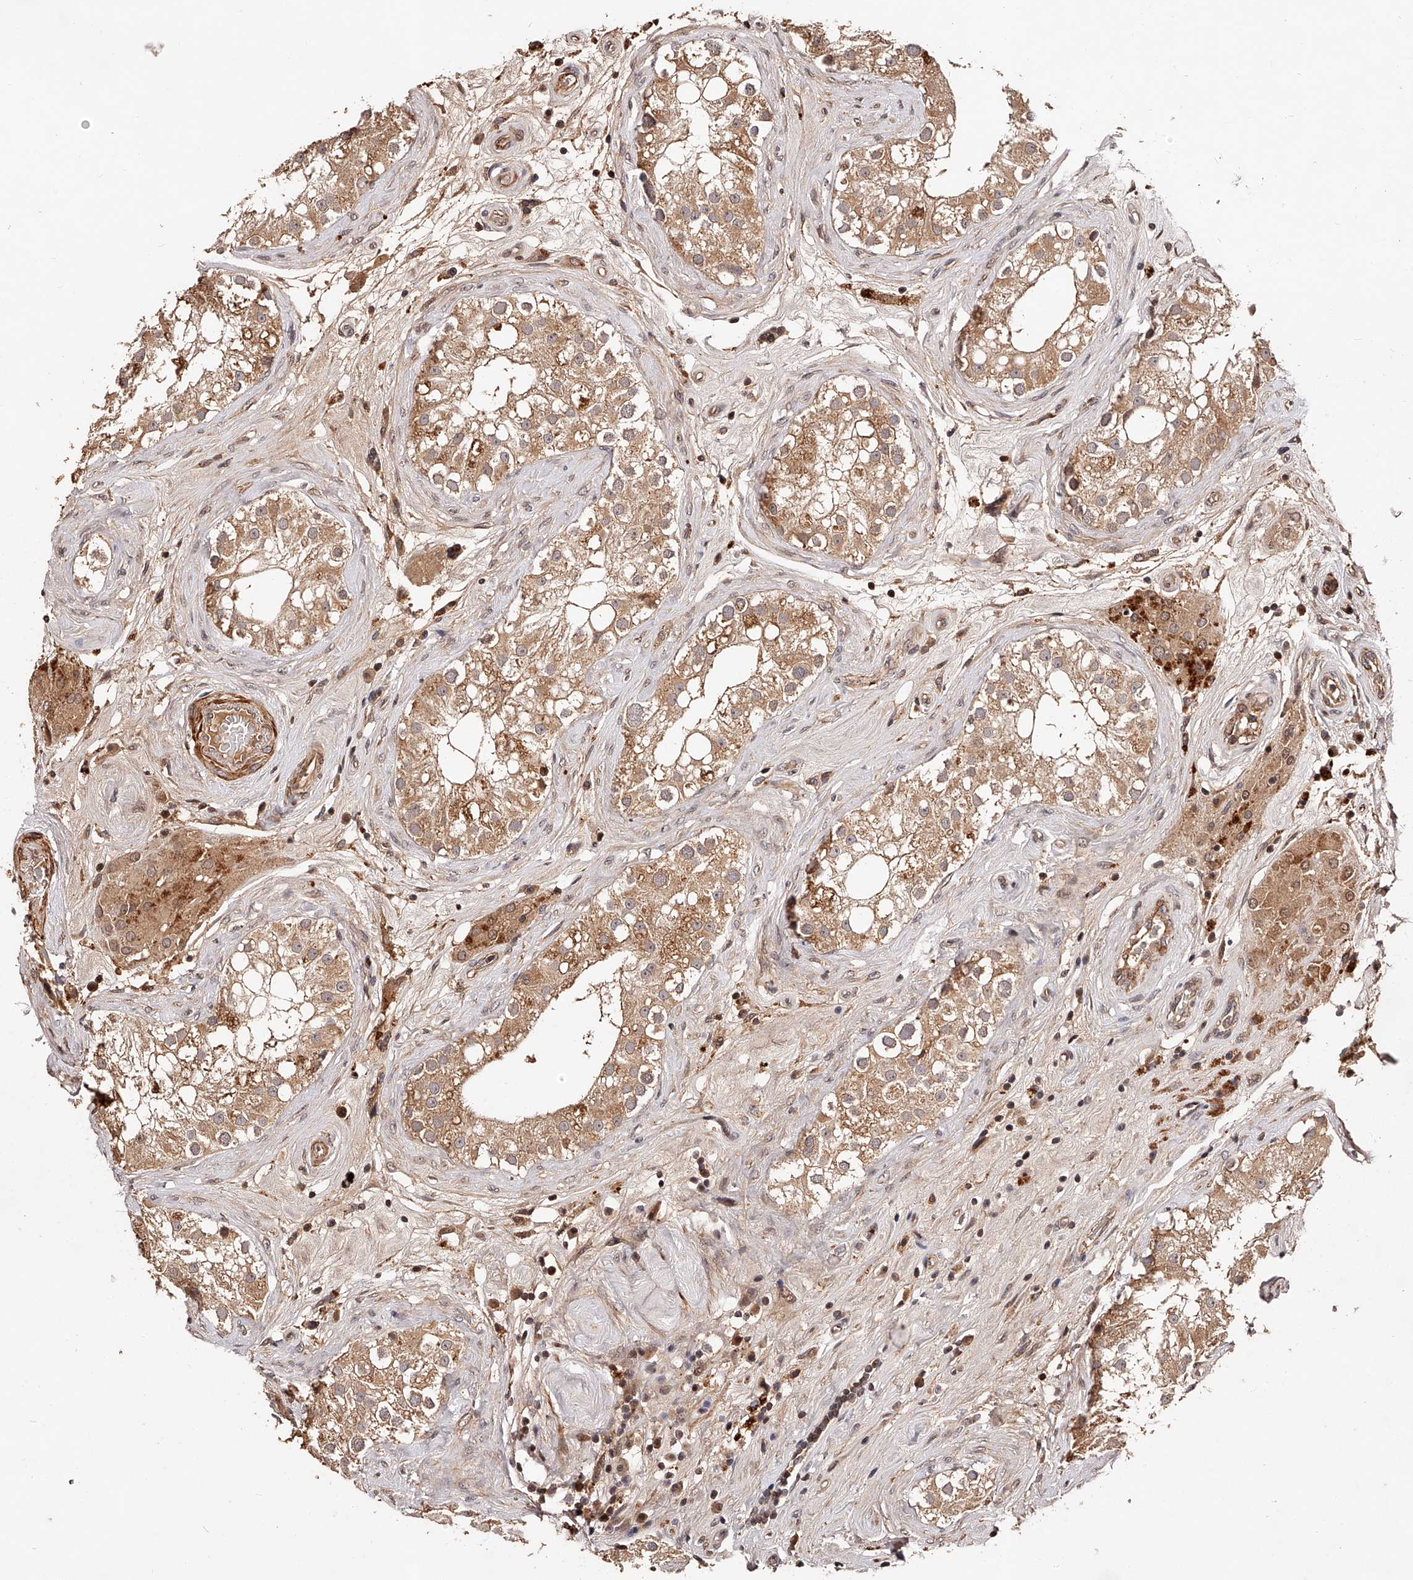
{"staining": {"intensity": "moderate", "quantity": ">75%", "location": "cytoplasmic/membranous"}, "tissue": "testis", "cell_type": "Cells in seminiferous ducts", "image_type": "normal", "snomed": [{"axis": "morphology", "description": "Normal tissue, NOS"}, {"axis": "topography", "description": "Testis"}], "caption": "Protein analysis of unremarkable testis displays moderate cytoplasmic/membranous positivity in approximately >75% of cells in seminiferous ducts. (Stains: DAB (3,3'-diaminobenzidine) in brown, nuclei in blue, Microscopy: brightfield microscopy at high magnification).", "gene": "CUL7", "patient": {"sex": "male", "age": 84}}